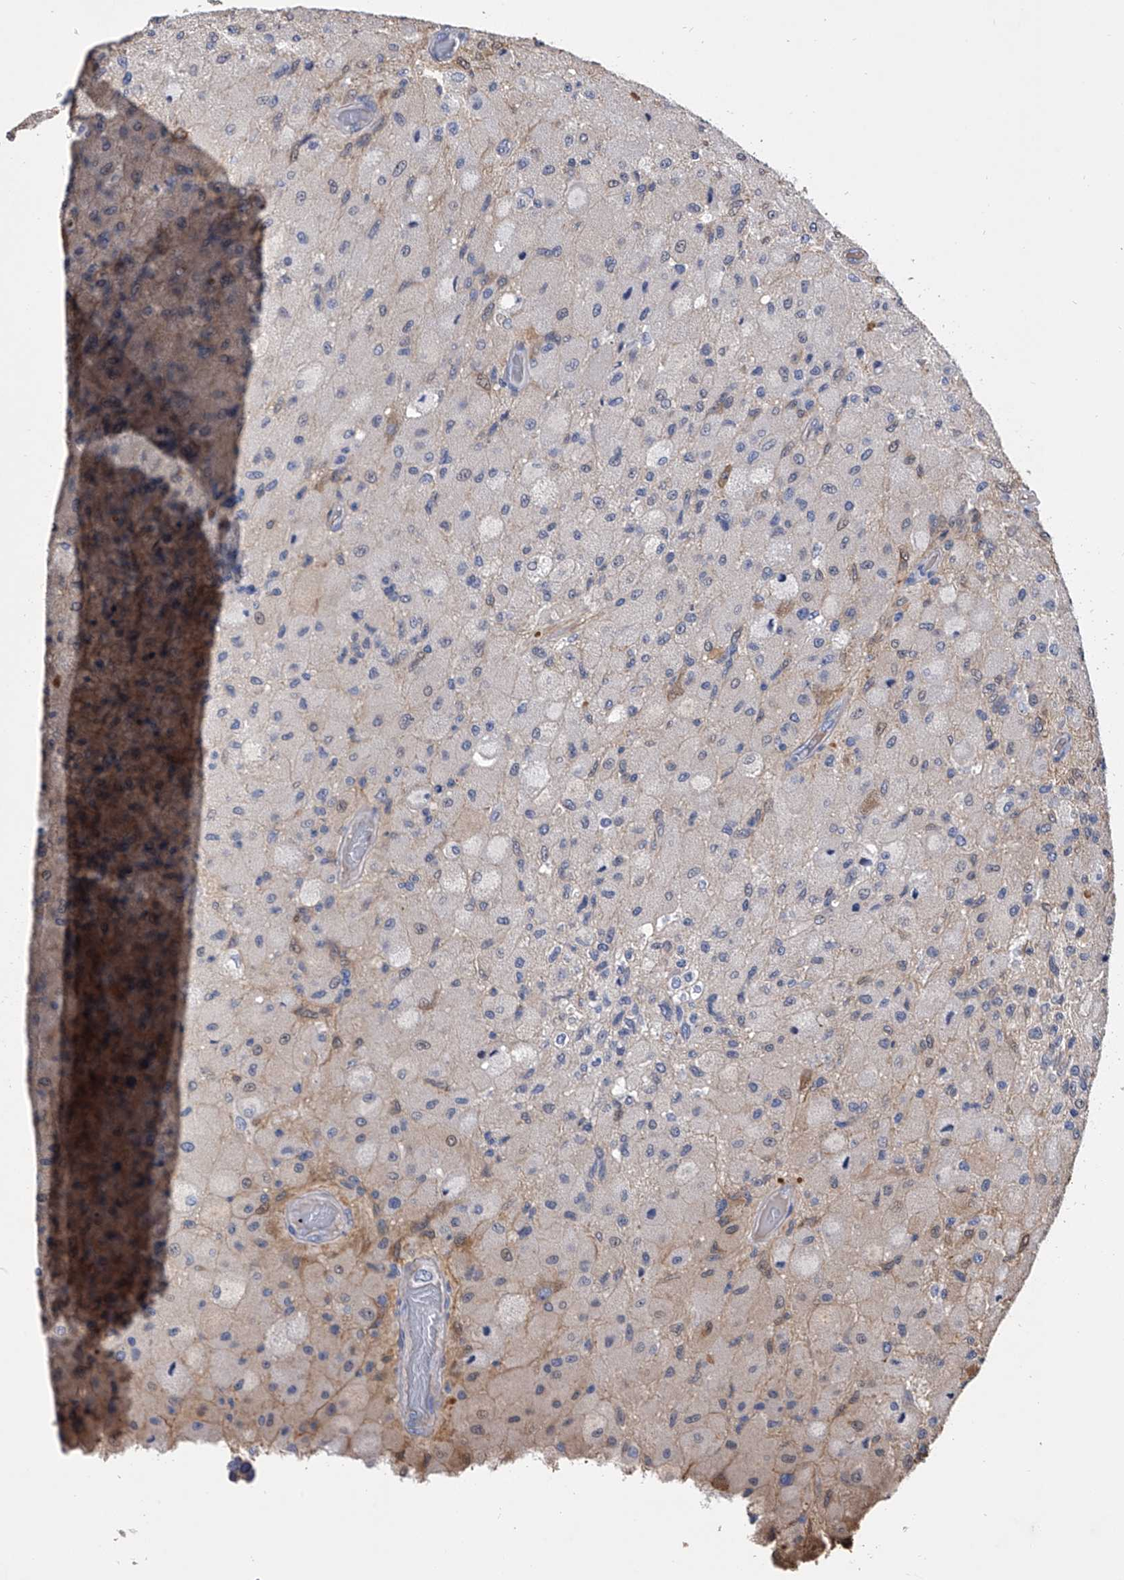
{"staining": {"intensity": "negative", "quantity": "none", "location": "none"}, "tissue": "glioma", "cell_type": "Tumor cells", "image_type": "cancer", "snomed": [{"axis": "morphology", "description": "Normal tissue, NOS"}, {"axis": "morphology", "description": "Glioma, malignant, High grade"}, {"axis": "topography", "description": "Cerebral cortex"}], "caption": "This is an immunohistochemistry (IHC) image of malignant glioma (high-grade). There is no staining in tumor cells.", "gene": "EFCAB7", "patient": {"sex": "male", "age": 77}}